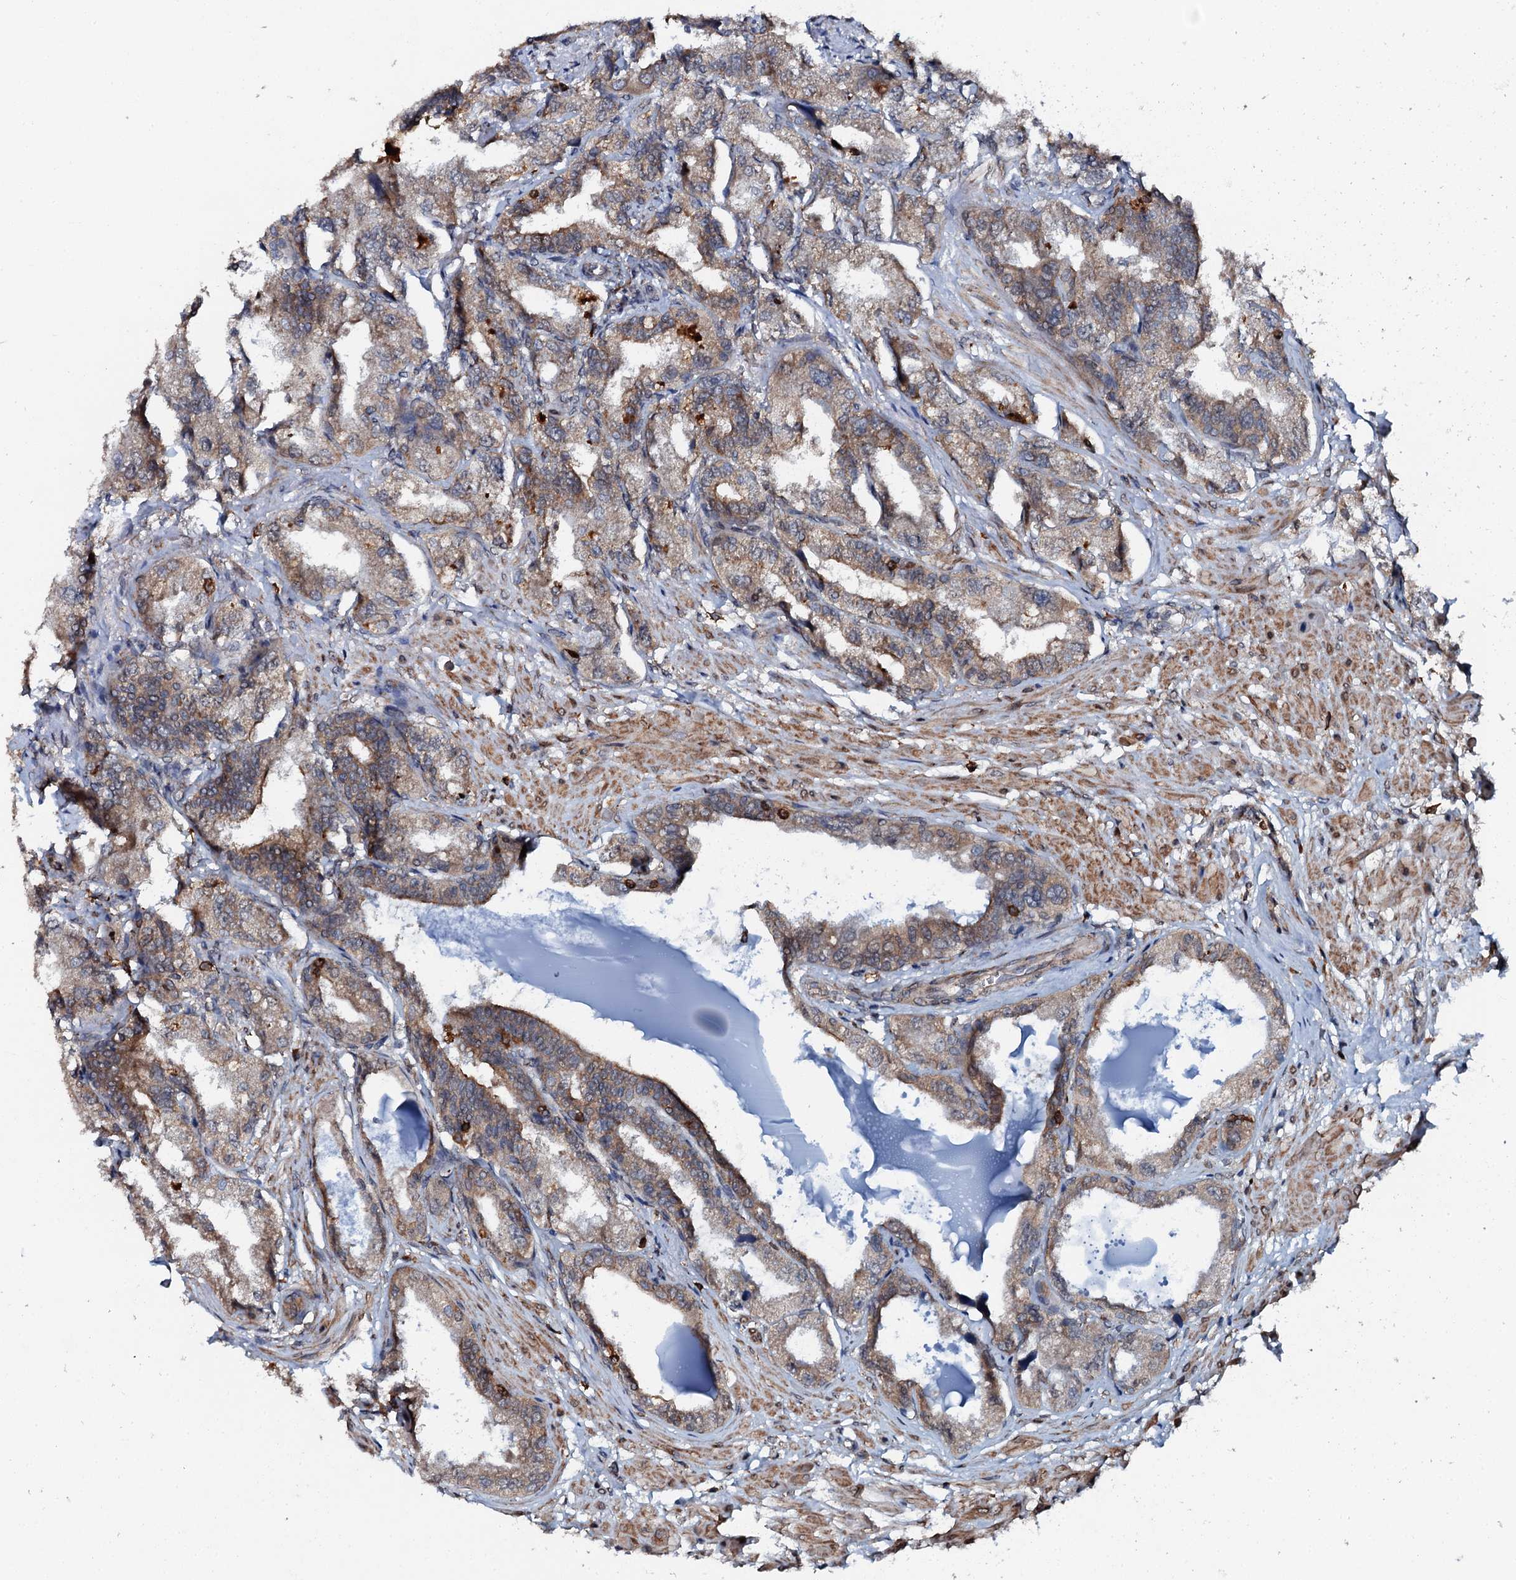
{"staining": {"intensity": "moderate", "quantity": ">75%", "location": "cytoplasmic/membranous"}, "tissue": "seminal vesicle", "cell_type": "Glandular cells", "image_type": "normal", "snomed": [{"axis": "morphology", "description": "Normal tissue, NOS"}, {"axis": "topography", "description": "Seminal veicle"}], "caption": "Immunohistochemical staining of unremarkable human seminal vesicle reveals moderate cytoplasmic/membranous protein staining in about >75% of glandular cells. The protein of interest is shown in brown color, while the nuclei are stained blue.", "gene": "EDC4", "patient": {"sex": "male", "age": 63}}